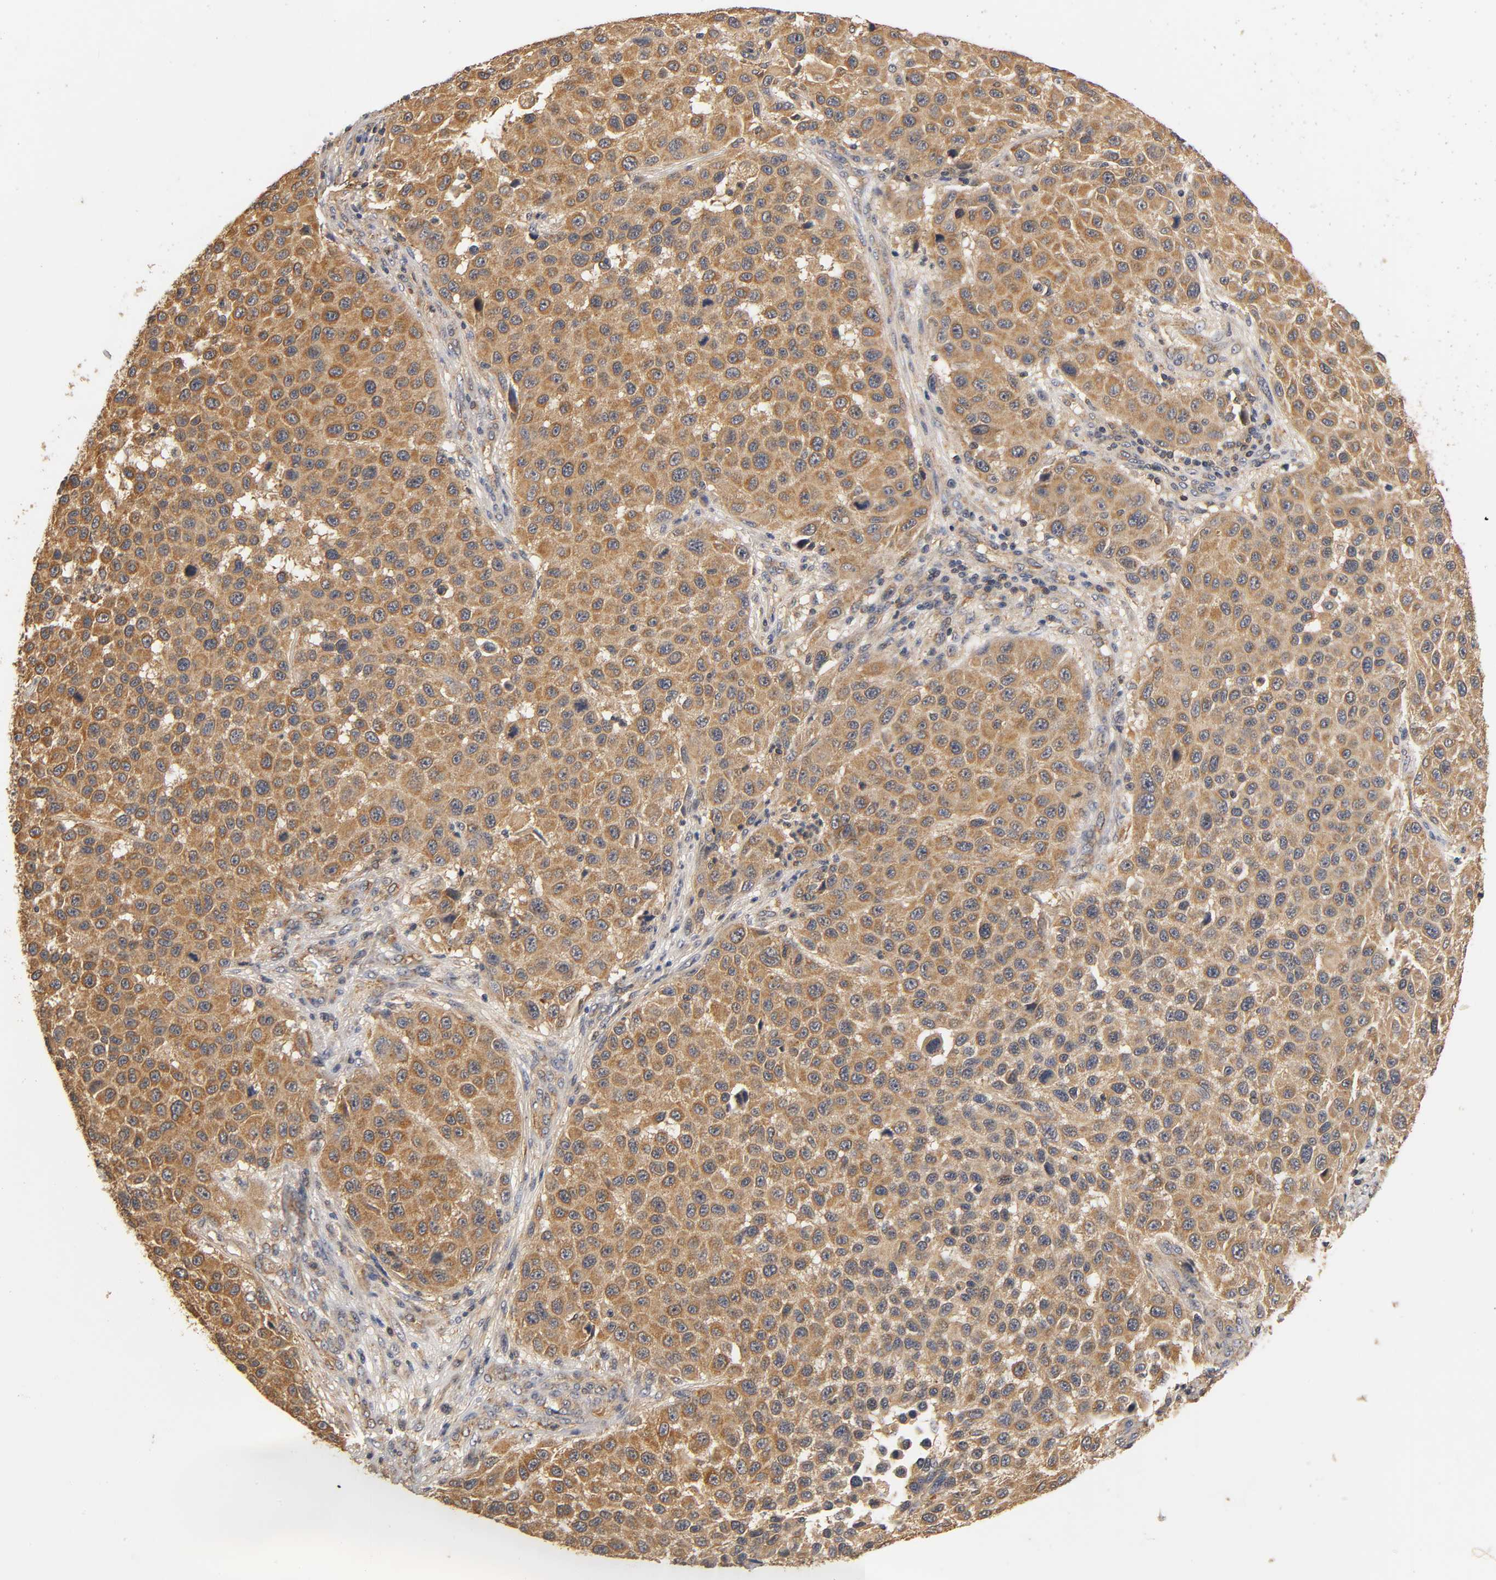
{"staining": {"intensity": "strong", "quantity": ">75%", "location": "cytoplasmic/membranous"}, "tissue": "melanoma", "cell_type": "Tumor cells", "image_type": "cancer", "snomed": [{"axis": "morphology", "description": "Malignant melanoma, Metastatic site"}, {"axis": "topography", "description": "Lymph node"}], "caption": "This is an image of immunohistochemistry staining of malignant melanoma (metastatic site), which shows strong positivity in the cytoplasmic/membranous of tumor cells.", "gene": "SCAP", "patient": {"sex": "male", "age": 61}}